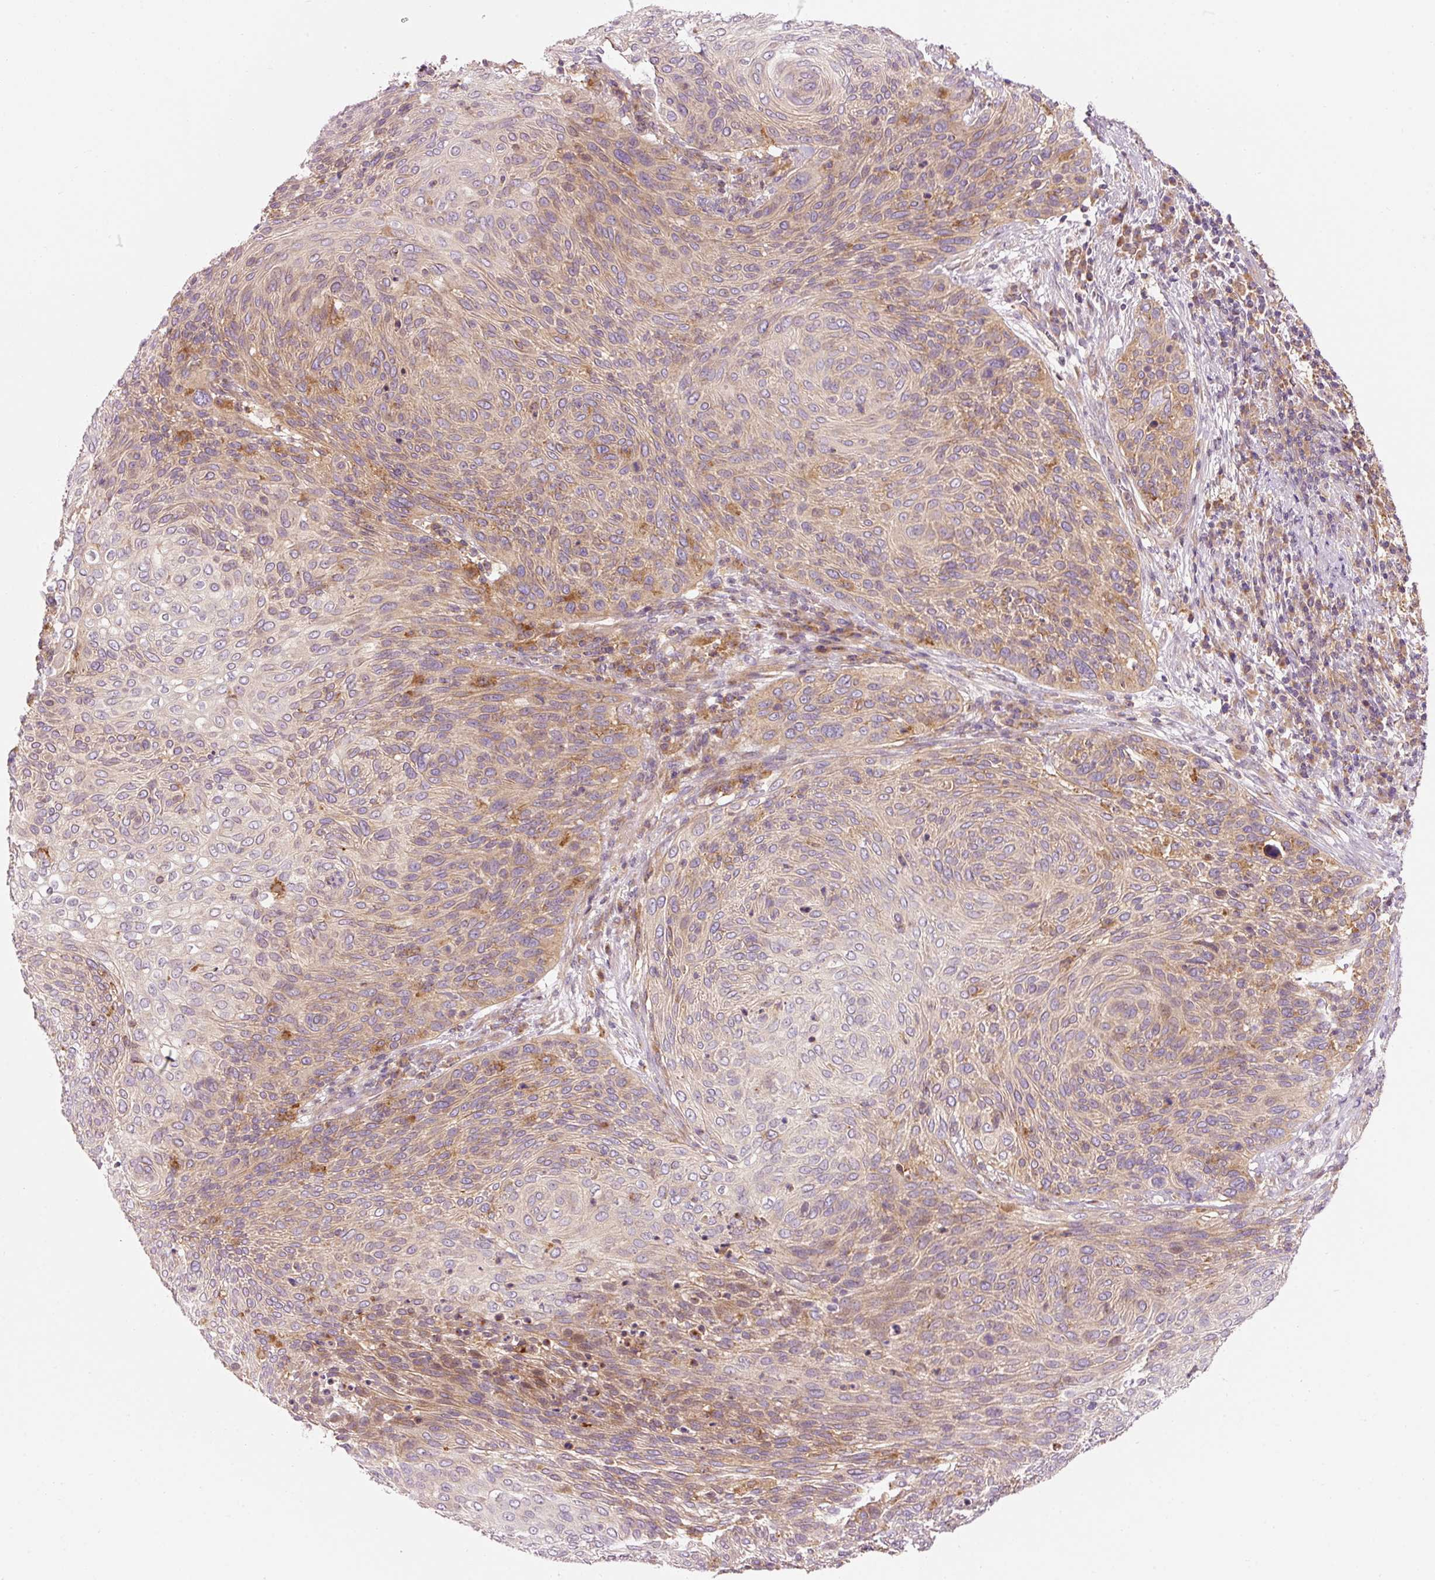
{"staining": {"intensity": "moderate", "quantity": ">75%", "location": "cytoplasmic/membranous"}, "tissue": "cervical cancer", "cell_type": "Tumor cells", "image_type": "cancer", "snomed": [{"axis": "morphology", "description": "Squamous cell carcinoma, NOS"}, {"axis": "topography", "description": "Cervix"}], "caption": "The histopathology image displays immunohistochemical staining of squamous cell carcinoma (cervical). There is moderate cytoplasmic/membranous expression is seen in about >75% of tumor cells.", "gene": "NAPA", "patient": {"sex": "female", "age": 31}}